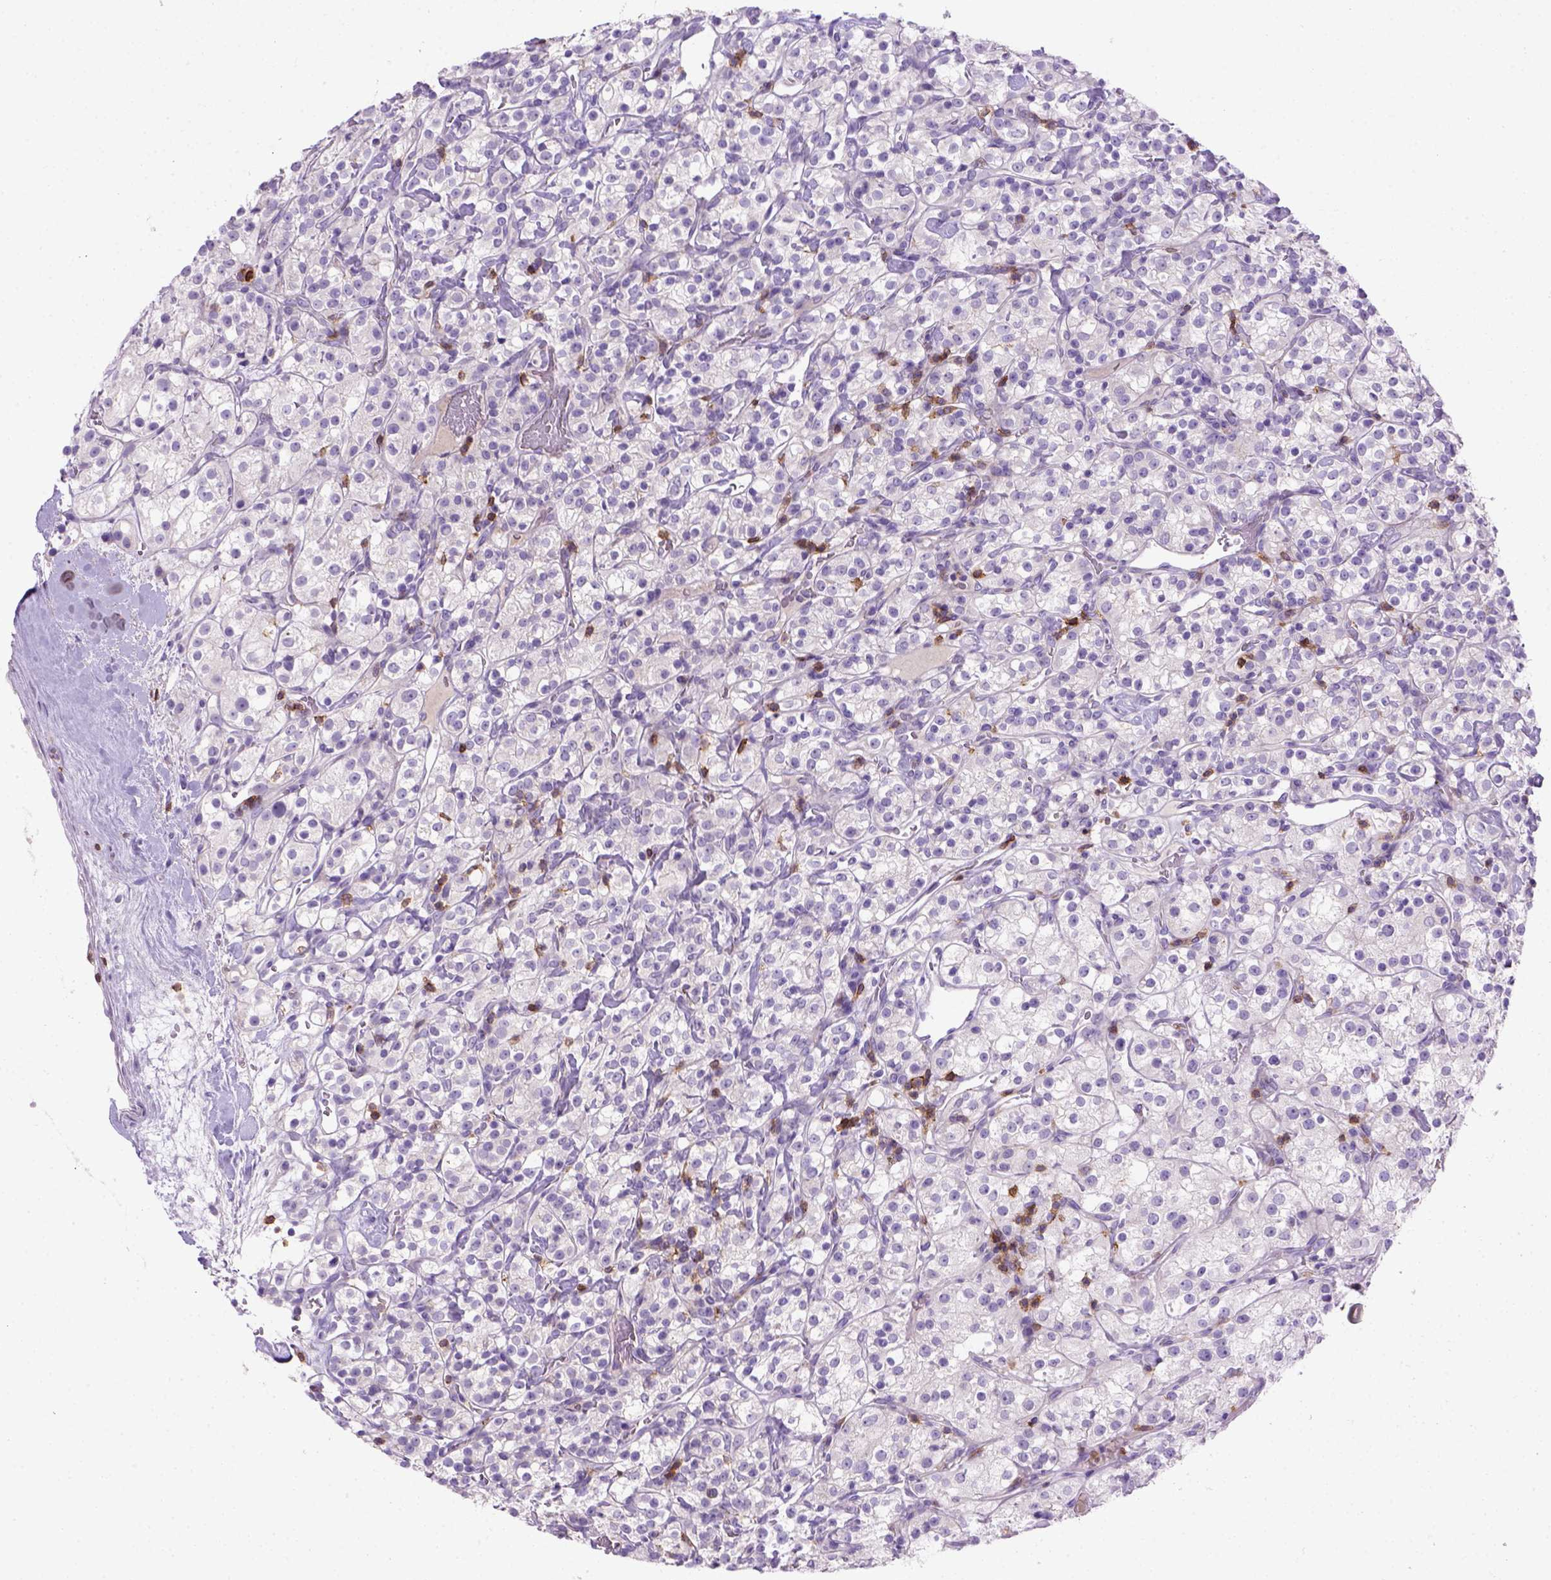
{"staining": {"intensity": "negative", "quantity": "none", "location": "none"}, "tissue": "renal cancer", "cell_type": "Tumor cells", "image_type": "cancer", "snomed": [{"axis": "morphology", "description": "Adenocarcinoma, NOS"}, {"axis": "topography", "description": "Kidney"}], "caption": "Immunohistochemical staining of renal adenocarcinoma demonstrates no significant positivity in tumor cells. Nuclei are stained in blue.", "gene": "CD3E", "patient": {"sex": "male", "age": 77}}